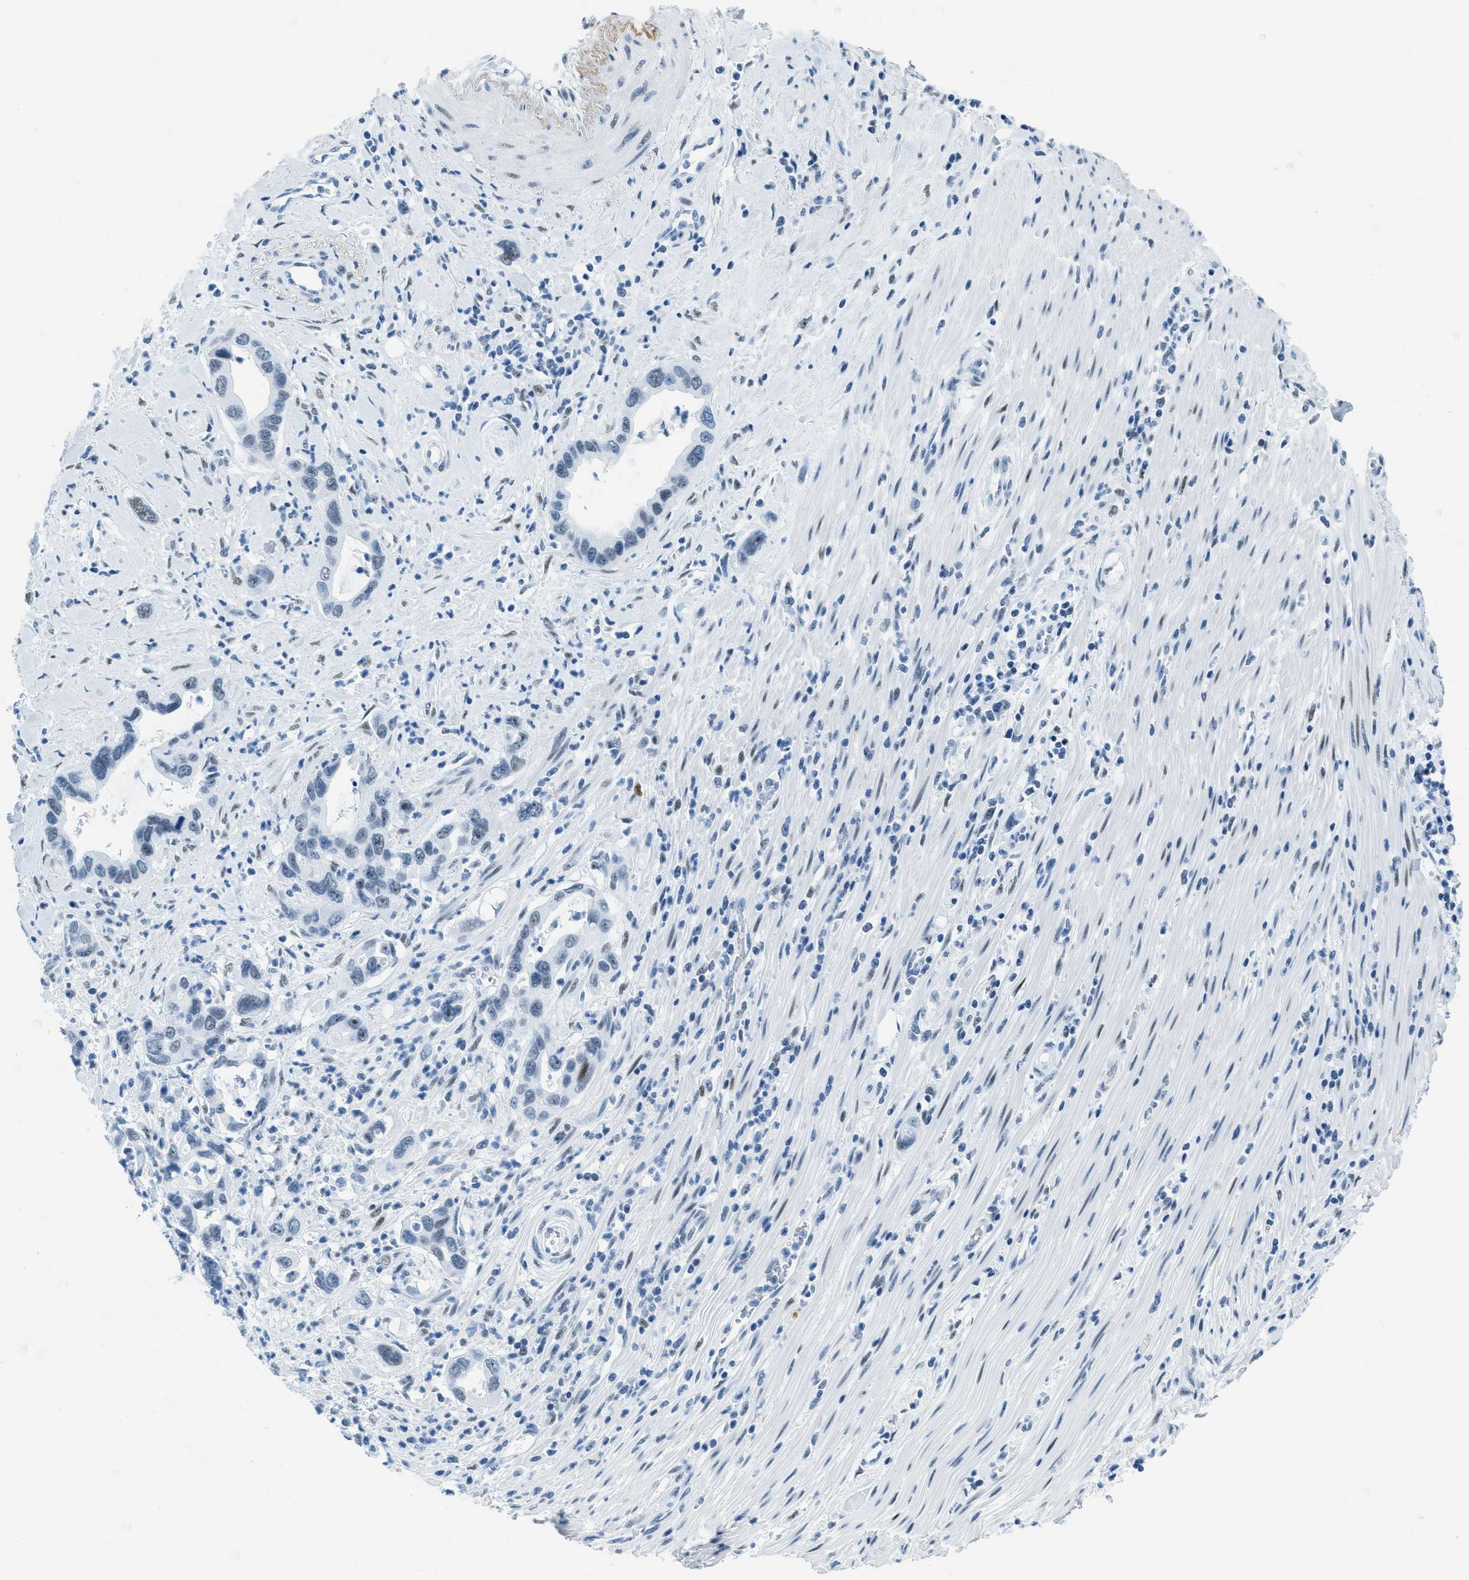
{"staining": {"intensity": "weak", "quantity": "<25%", "location": "nuclear"}, "tissue": "pancreatic cancer", "cell_type": "Tumor cells", "image_type": "cancer", "snomed": [{"axis": "morphology", "description": "Adenocarcinoma, NOS"}, {"axis": "topography", "description": "Pancreas"}], "caption": "DAB (3,3'-diaminobenzidine) immunohistochemical staining of pancreatic cancer reveals no significant expression in tumor cells.", "gene": "PLA2G2A", "patient": {"sex": "female", "age": 70}}